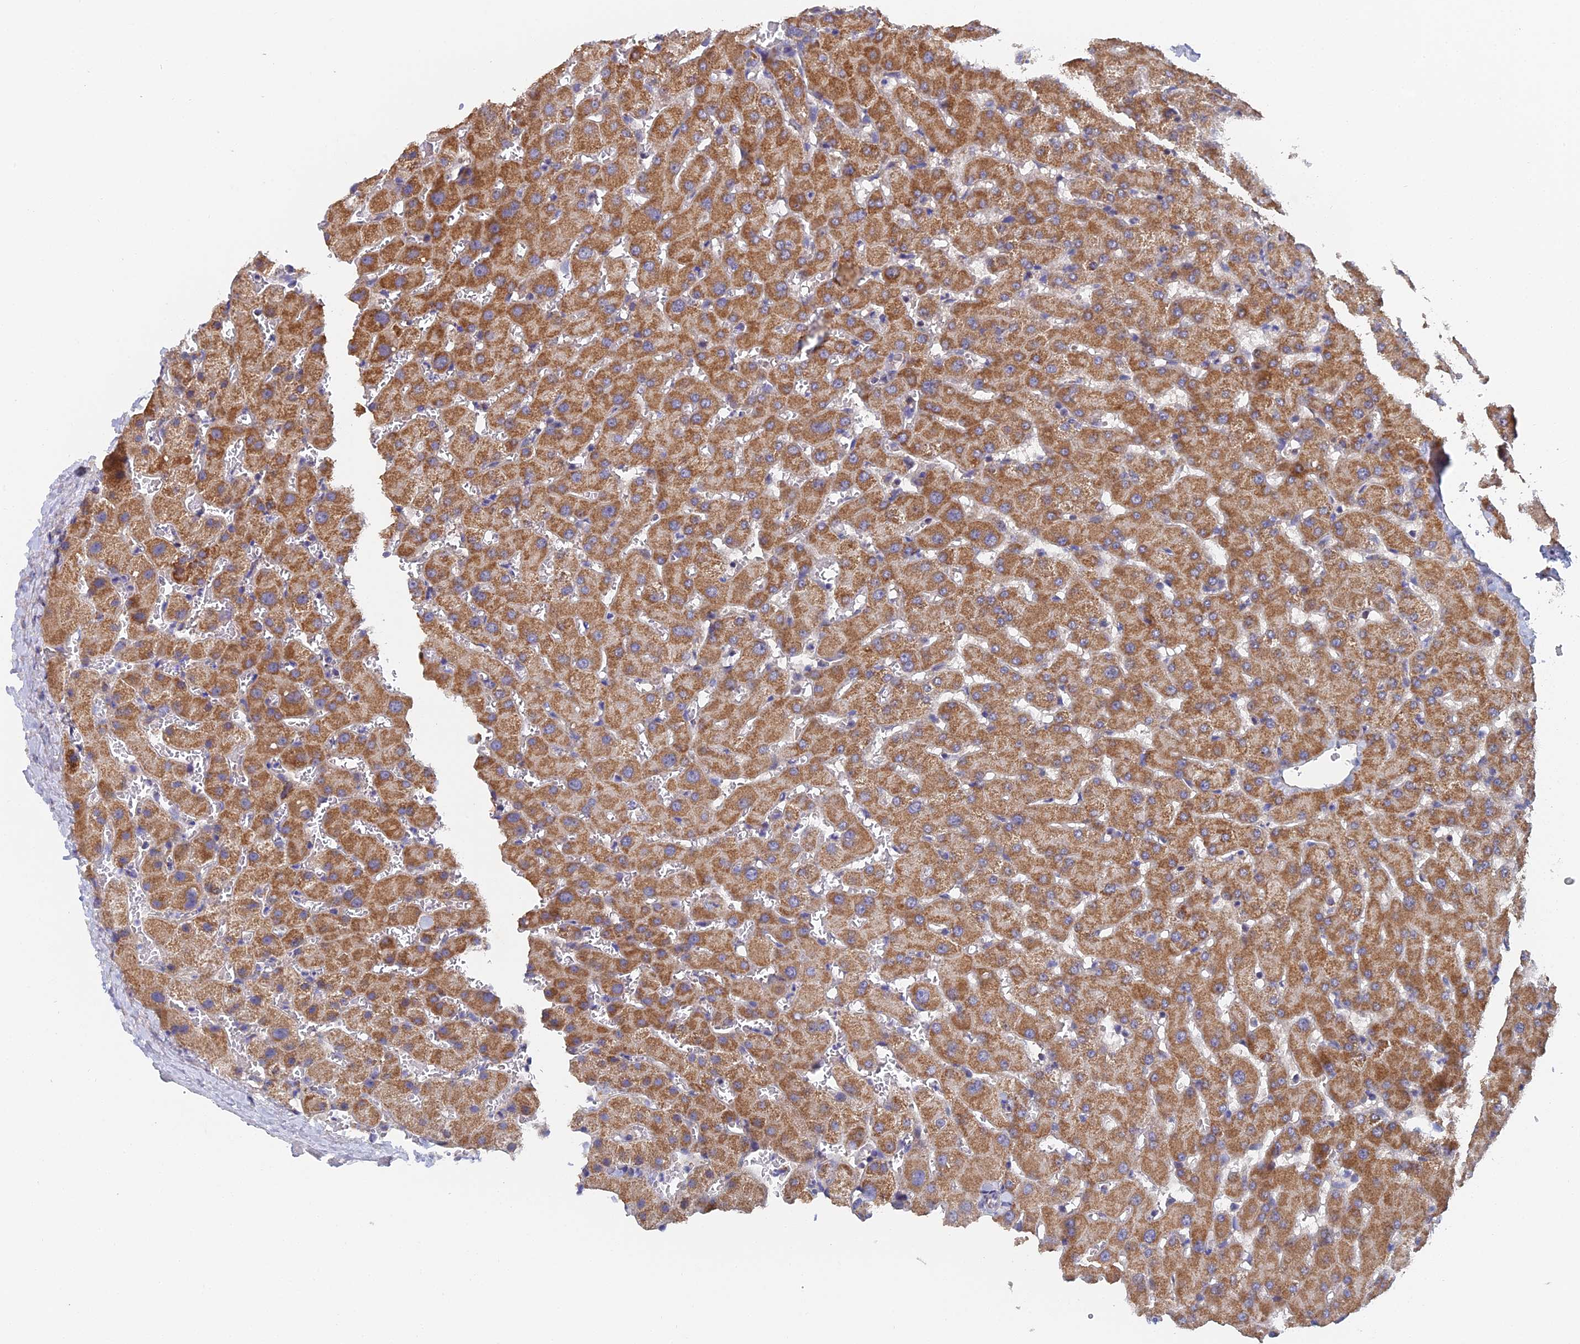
{"staining": {"intensity": "negative", "quantity": "none", "location": "none"}, "tissue": "liver", "cell_type": "Cholangiocytes", "image_type": "normal", "snomed": [{"axis": "morphology", "description": "Normal tissue, NOS"}, {"axis": "topography", "description": "Liver"}], "caption": "IHC micrograph of normal liver: human liver stained with DAB (3,3'-diaminobenzidine) shows no significant protein positivity in cholangiocytes. Nuclei are stained in blue.", "gene": "ECSIT", "patient": {"sex": "female", "age": 63}}